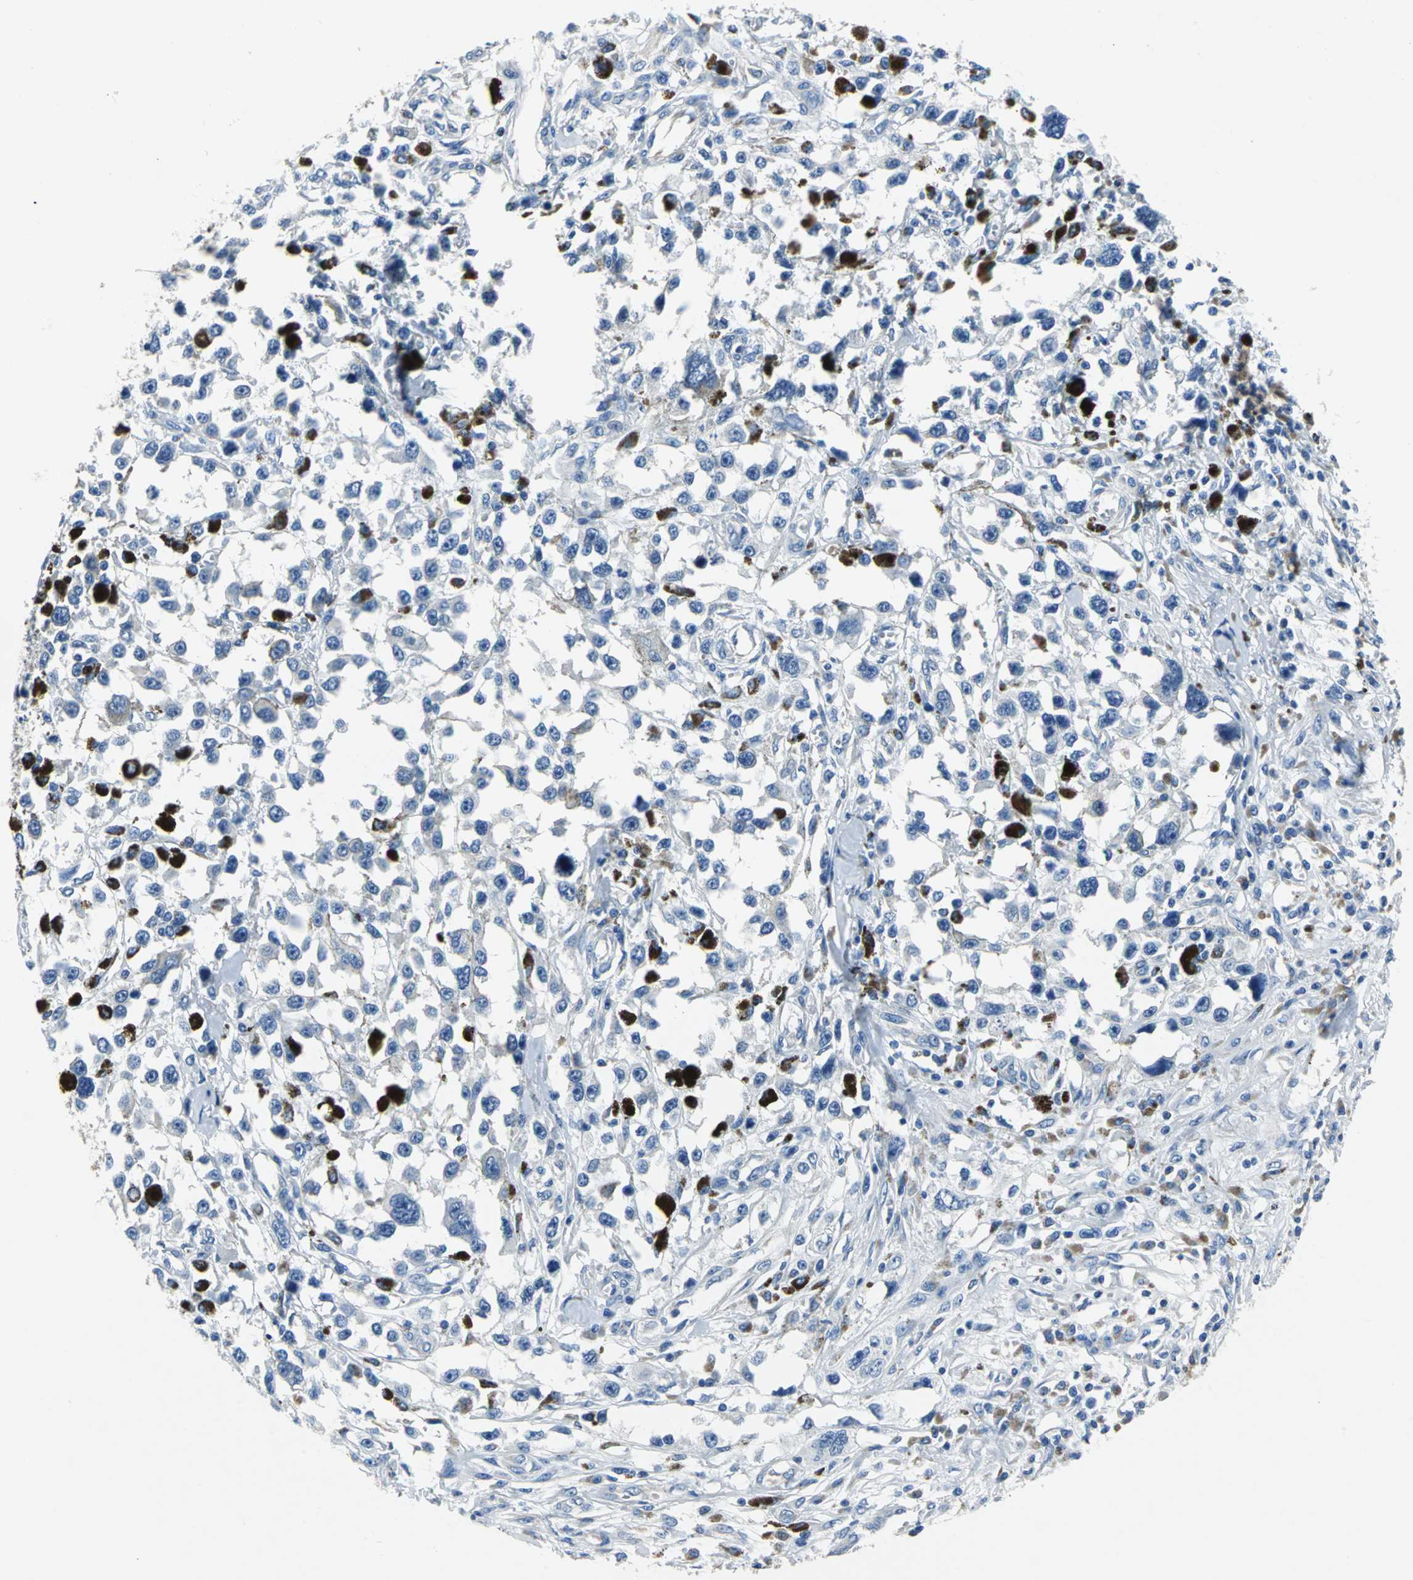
{"staining": {"intensity": "weak", "quantity": "25%-75%", "location": "cytoplasmic/membranous"}, "tissue": "melanoma", "cell_type": "Tumor cells", "image_type": "cancer", "snomed": [{"axis": "morphology", "description": "Malignant melanoma, Metastatic site"}, {"axis": "topography", "description": "Lymph node"}], "caption": "Immunohistochemical staining of human melanoma reveals weak cytoplasmic/membranous protein expression in about 25%-75% of tumor cells. (brown staining indicates protein expression, while blue staining denotes nuclei).", "gene": "IFI6", "patient": {"sex": "male", "age": 59}}